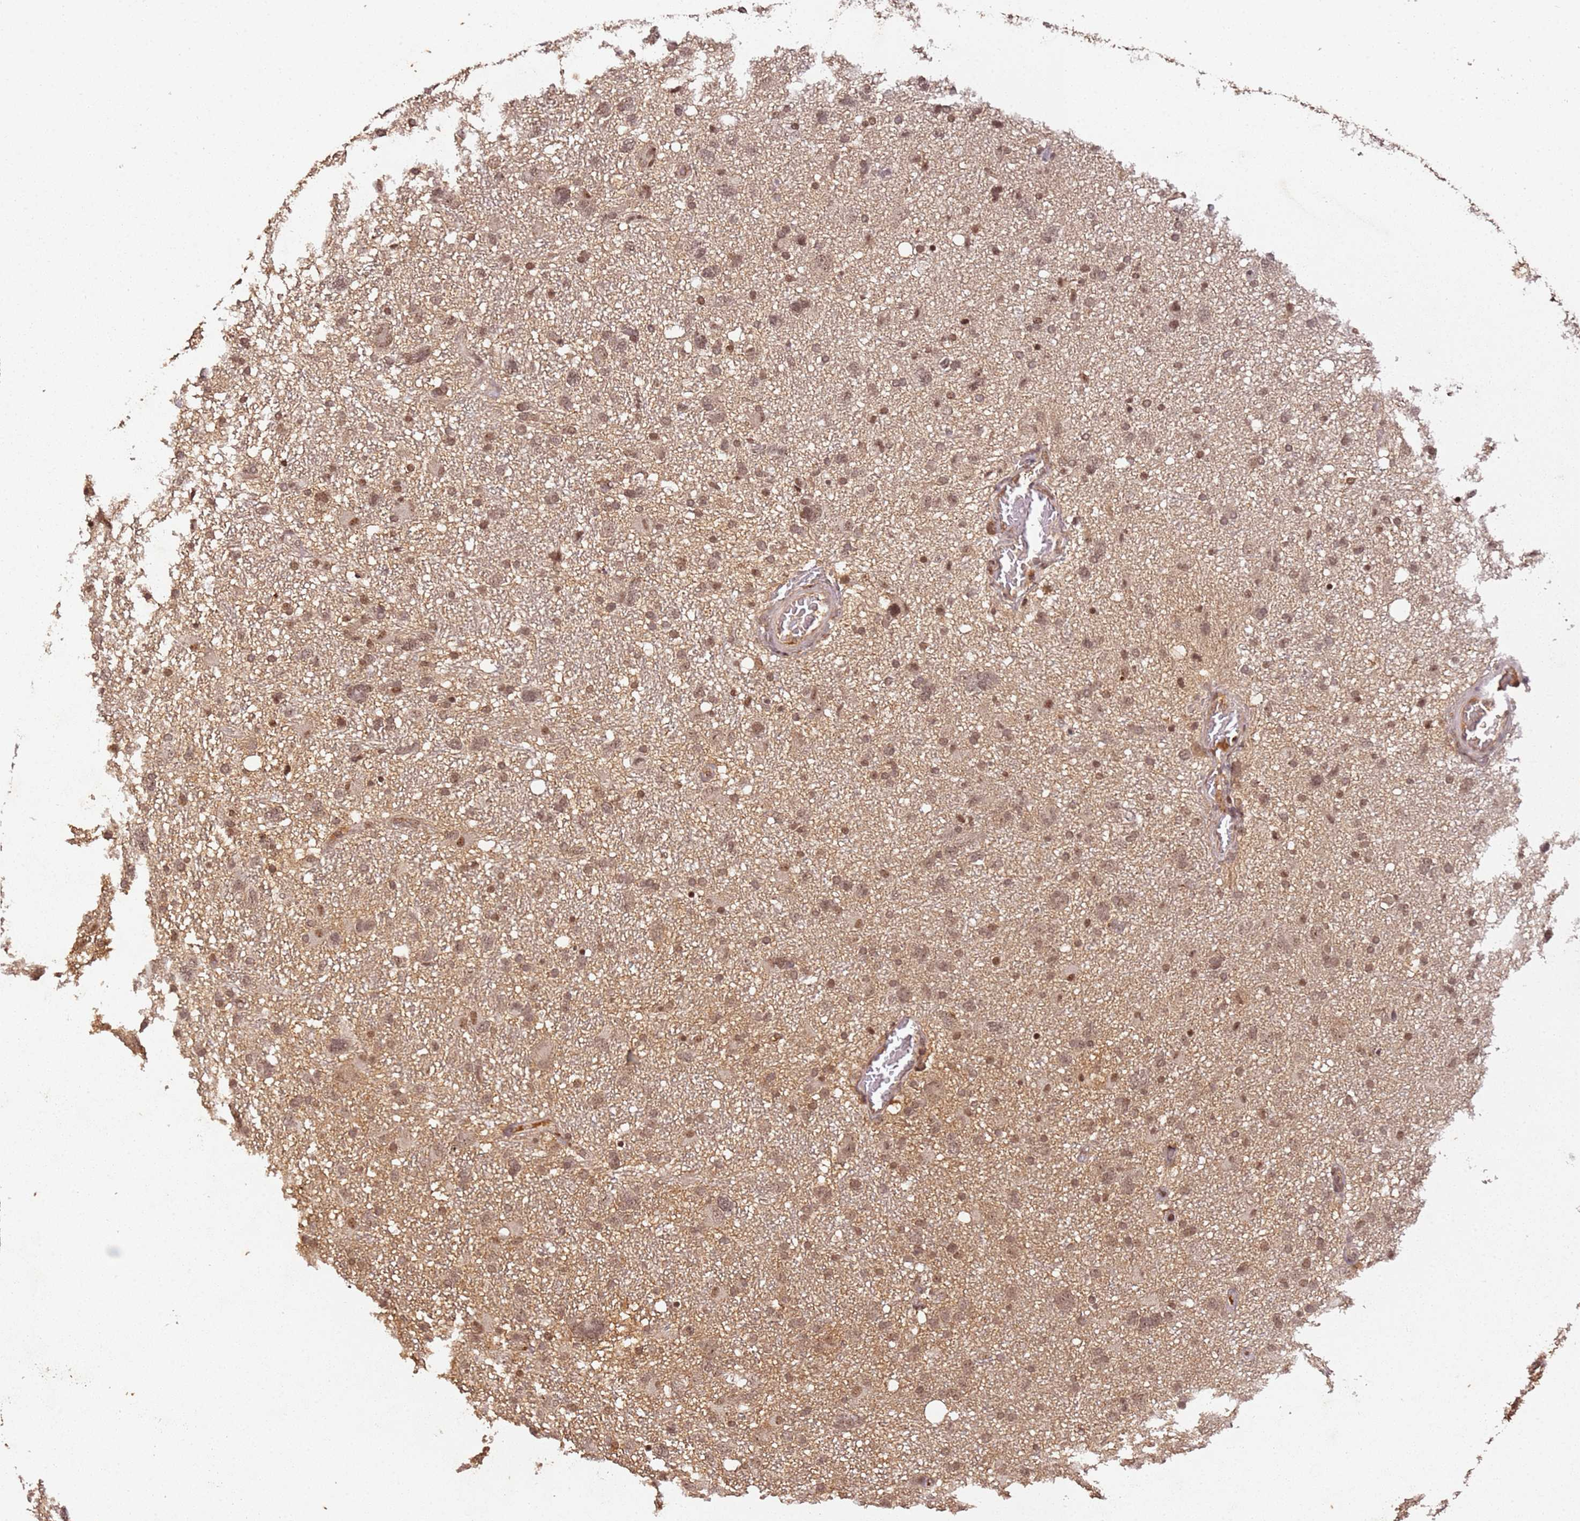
{"staining": {"intensity": "moderate", "quantity": ">75%", "location": "nuclear"}, "tissue": "glioma", "cell_type": "Tumor cells", "image_type": "cancer", "snomed": [{"axis": "morphology", "description": "Glioma, malignant, High grade"}, {"axis": "topography", "description": "Brain"}], "caption": "Glioma stained for a protein (brown) displays moderate nuclear positive expression in about >75% of tumor cells.", "gene": "COL1A2", "patient": {"sex": "male", "age": 61}}